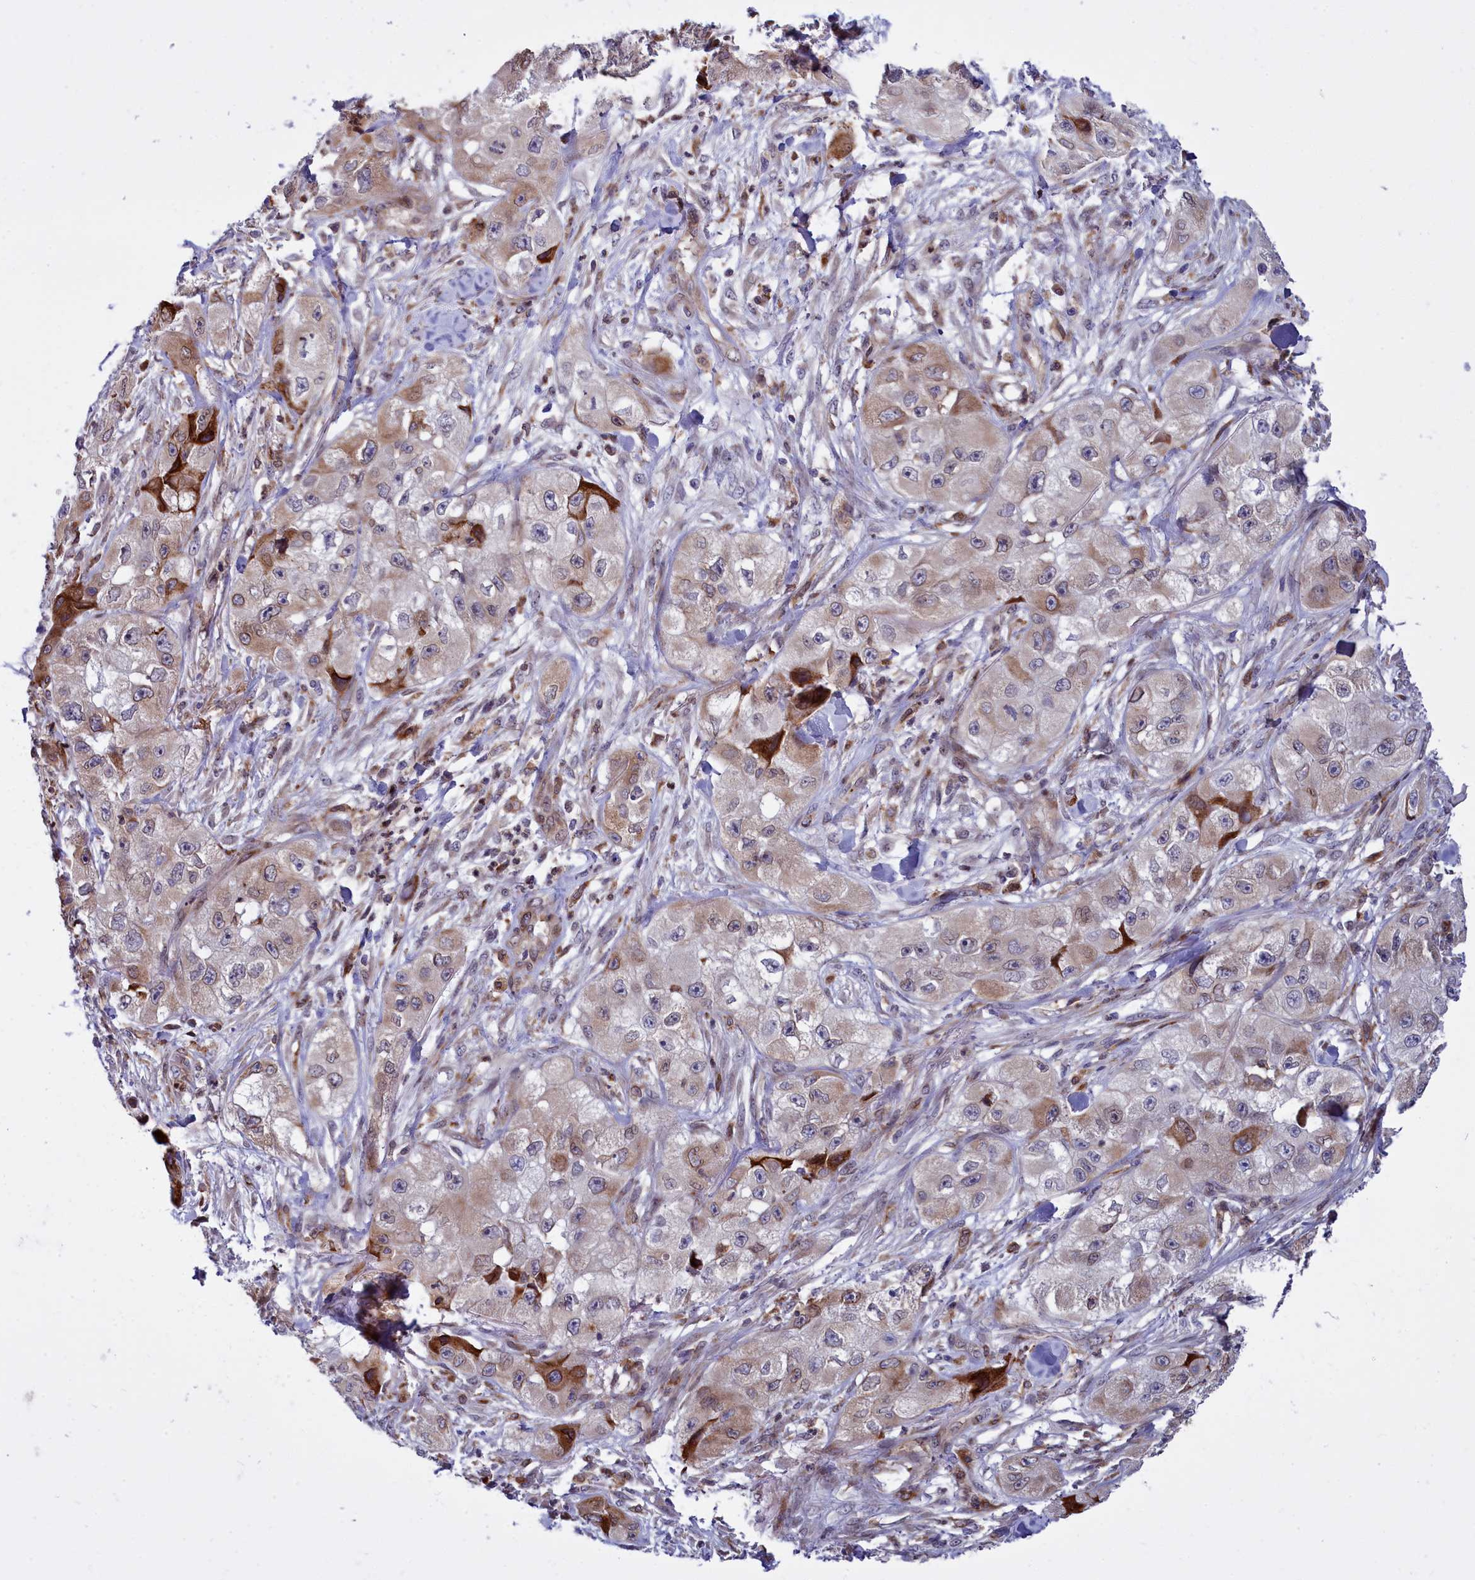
{"staining": {"intensity": "strong", "quantity": "<25%", "location": "cytoplasmic/membranous"}, "tissue": "skin cancer", "cell_type": "Tumor cells", "image_type": "cancer", "snomed": [{"axis": "morphology", "description": "Squamous cell carcinoma, NOS"}, {"axis": "topography", "description": "Skin"}, {"axis": "topography", "description": "Subcutis"}], "caption": "Skin cancer (squamous cell carcinoma) stained with a brown dye demonstrates strong cytoplasmic/membranous positive staining in about <25% of tumor cells.", "gene": "RAPGEF4", "patient": {"sex": "male", "age": 73}}